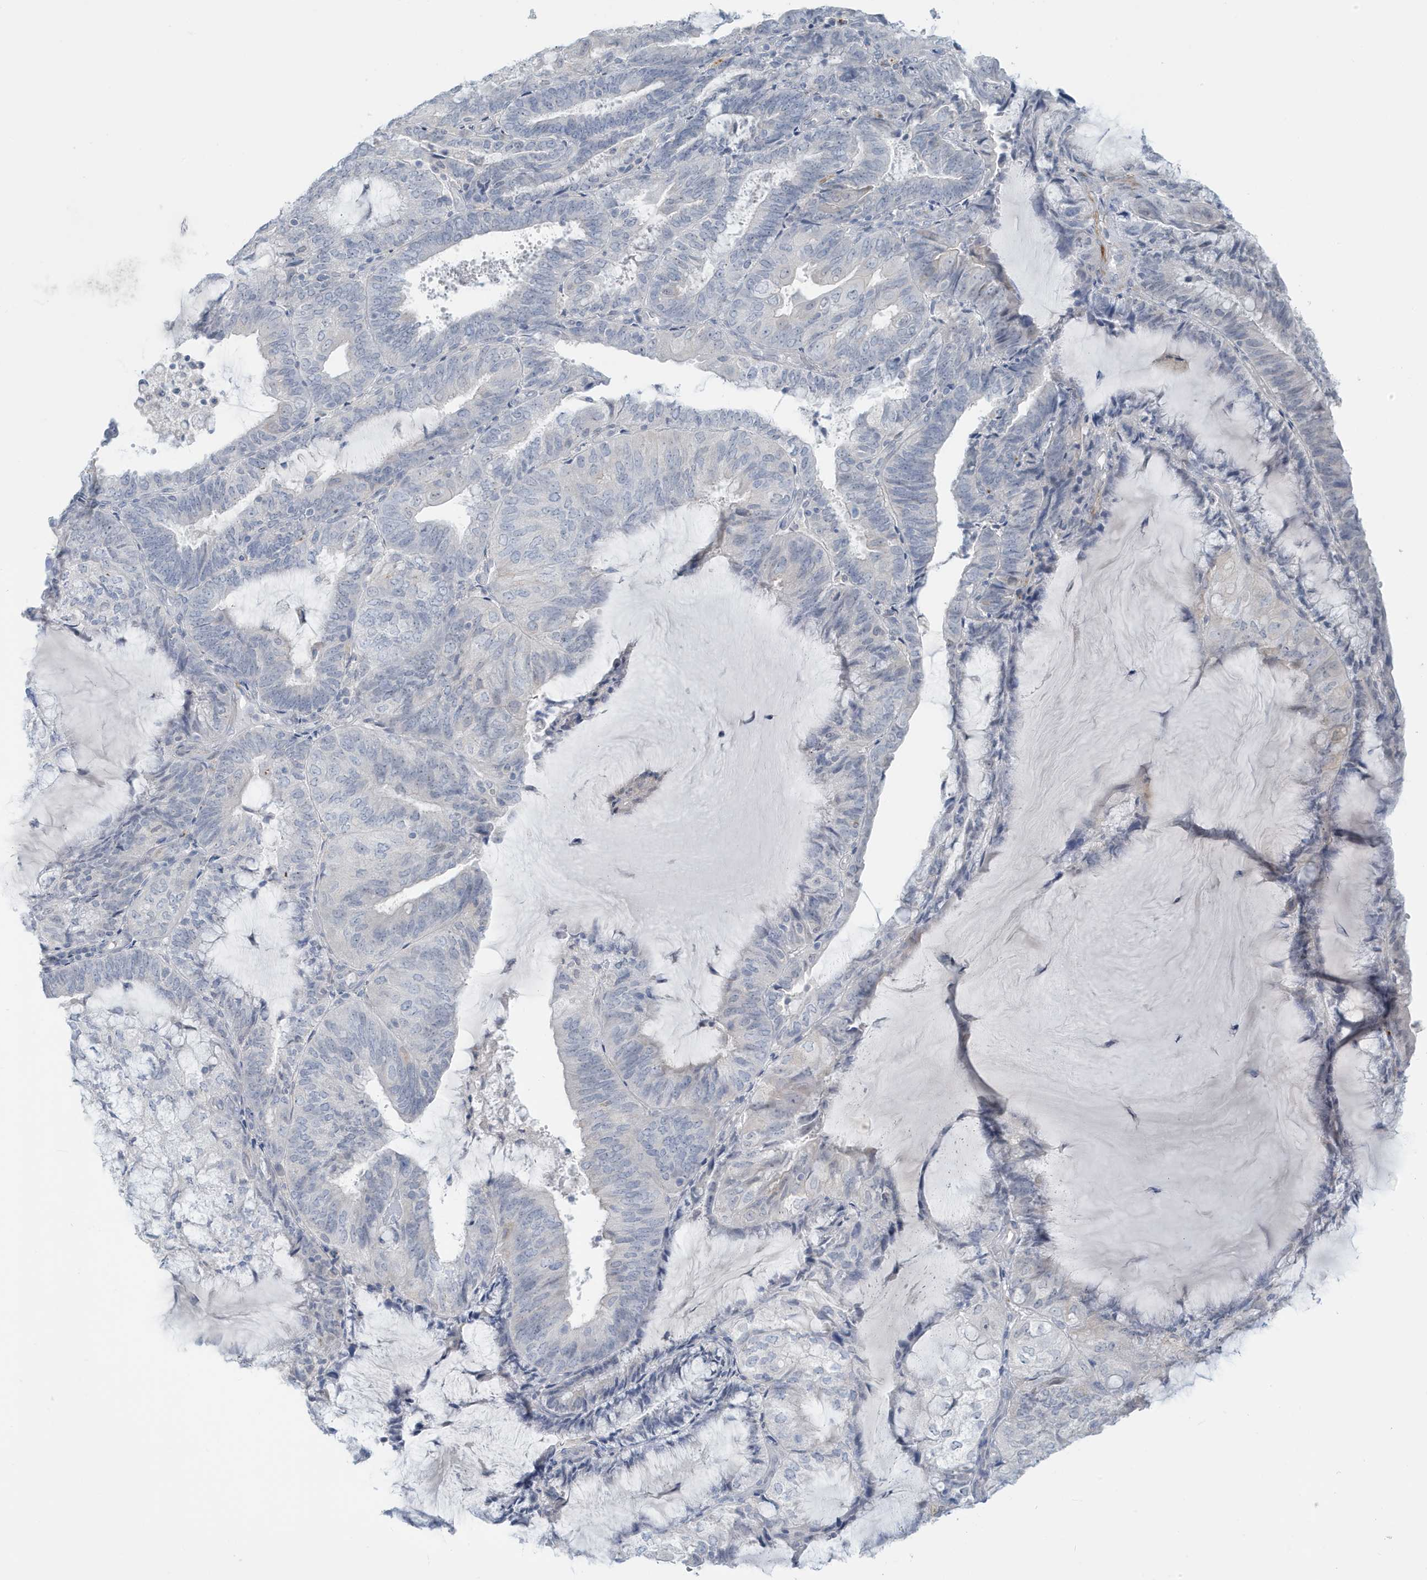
{"staining": {"intensity": "negative", "quantity": "none", "location": "none"}, "tissue": "endometrial cancer", "cell_type": "Tumor cells", "image_type": "cancer", "snomed": [{"axis": "morphology", "description": "Adenocarcinoma, NOS"}, {"axis": "topography", "description": "Endometrium"}], "caption": "Endometrial cancer (adenocarcinoma) was stained to show a protein in brown. There is no significant positivity in tumor cells. (DAB (3,3'-diaminobenzidine) immunohistochemistry (IHC) visualized using brightfield microscopy, high magnification).", "gene": "PERM1", "patient": {"sex": "female", "age": 81}}